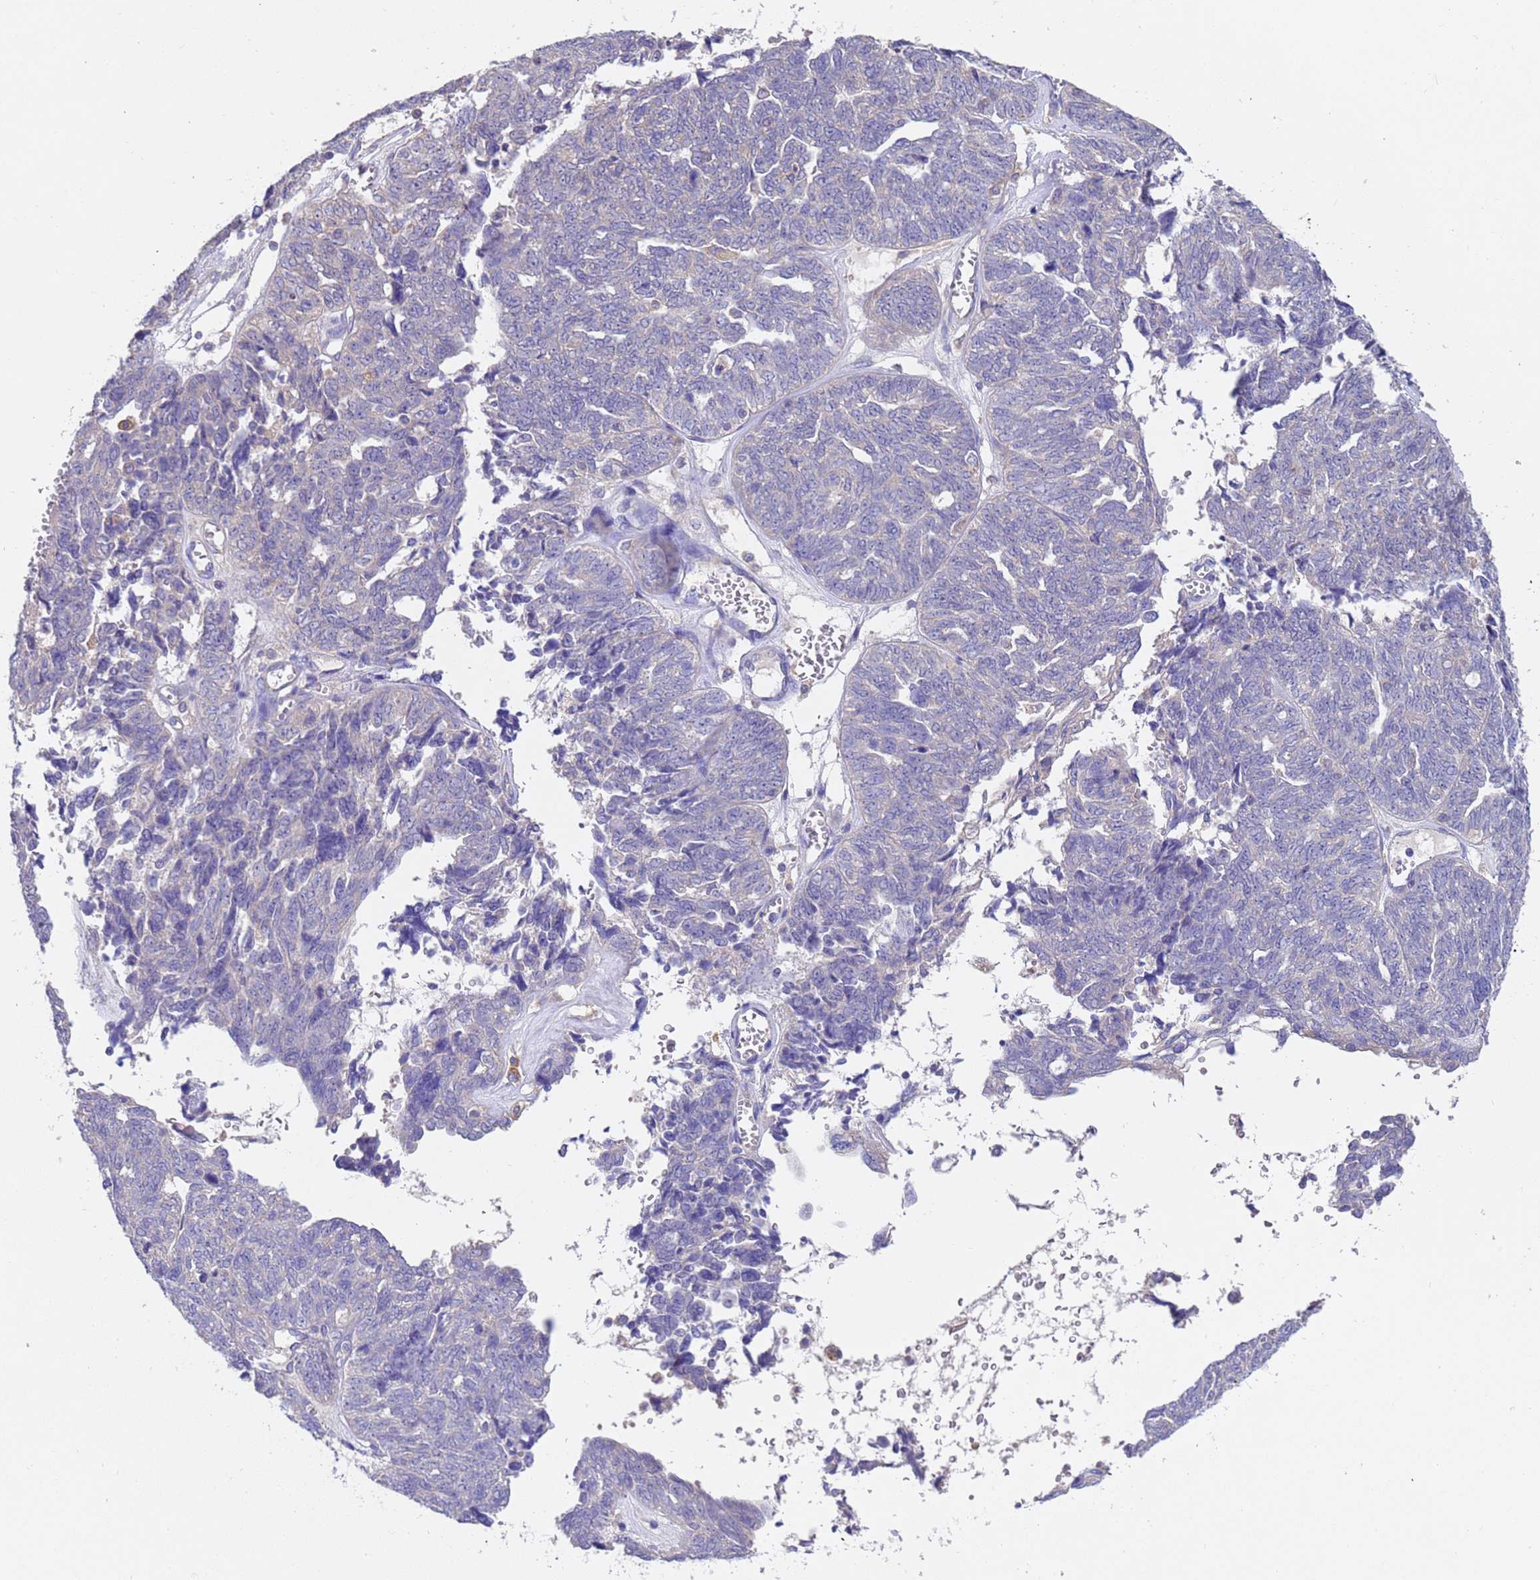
{"staining": {"intensity": "negative", "quantity": "none", "location": "none"}, "tissue": "ovarian cancer", "cell_type": "Tumor cells", "image_type": "cancer", "snomed": [{"axis": "morphology", "description": "Cystadenocarcinoma, serous, NOS"}, {"axis": "topography", "description": "Ovary"}], "caption": "An image of human ovarian serous cystadenocarcinoma is negative for staining in tumor cells.", "gene": "SRL", "patient": {"sex": "female", "age": 79}}